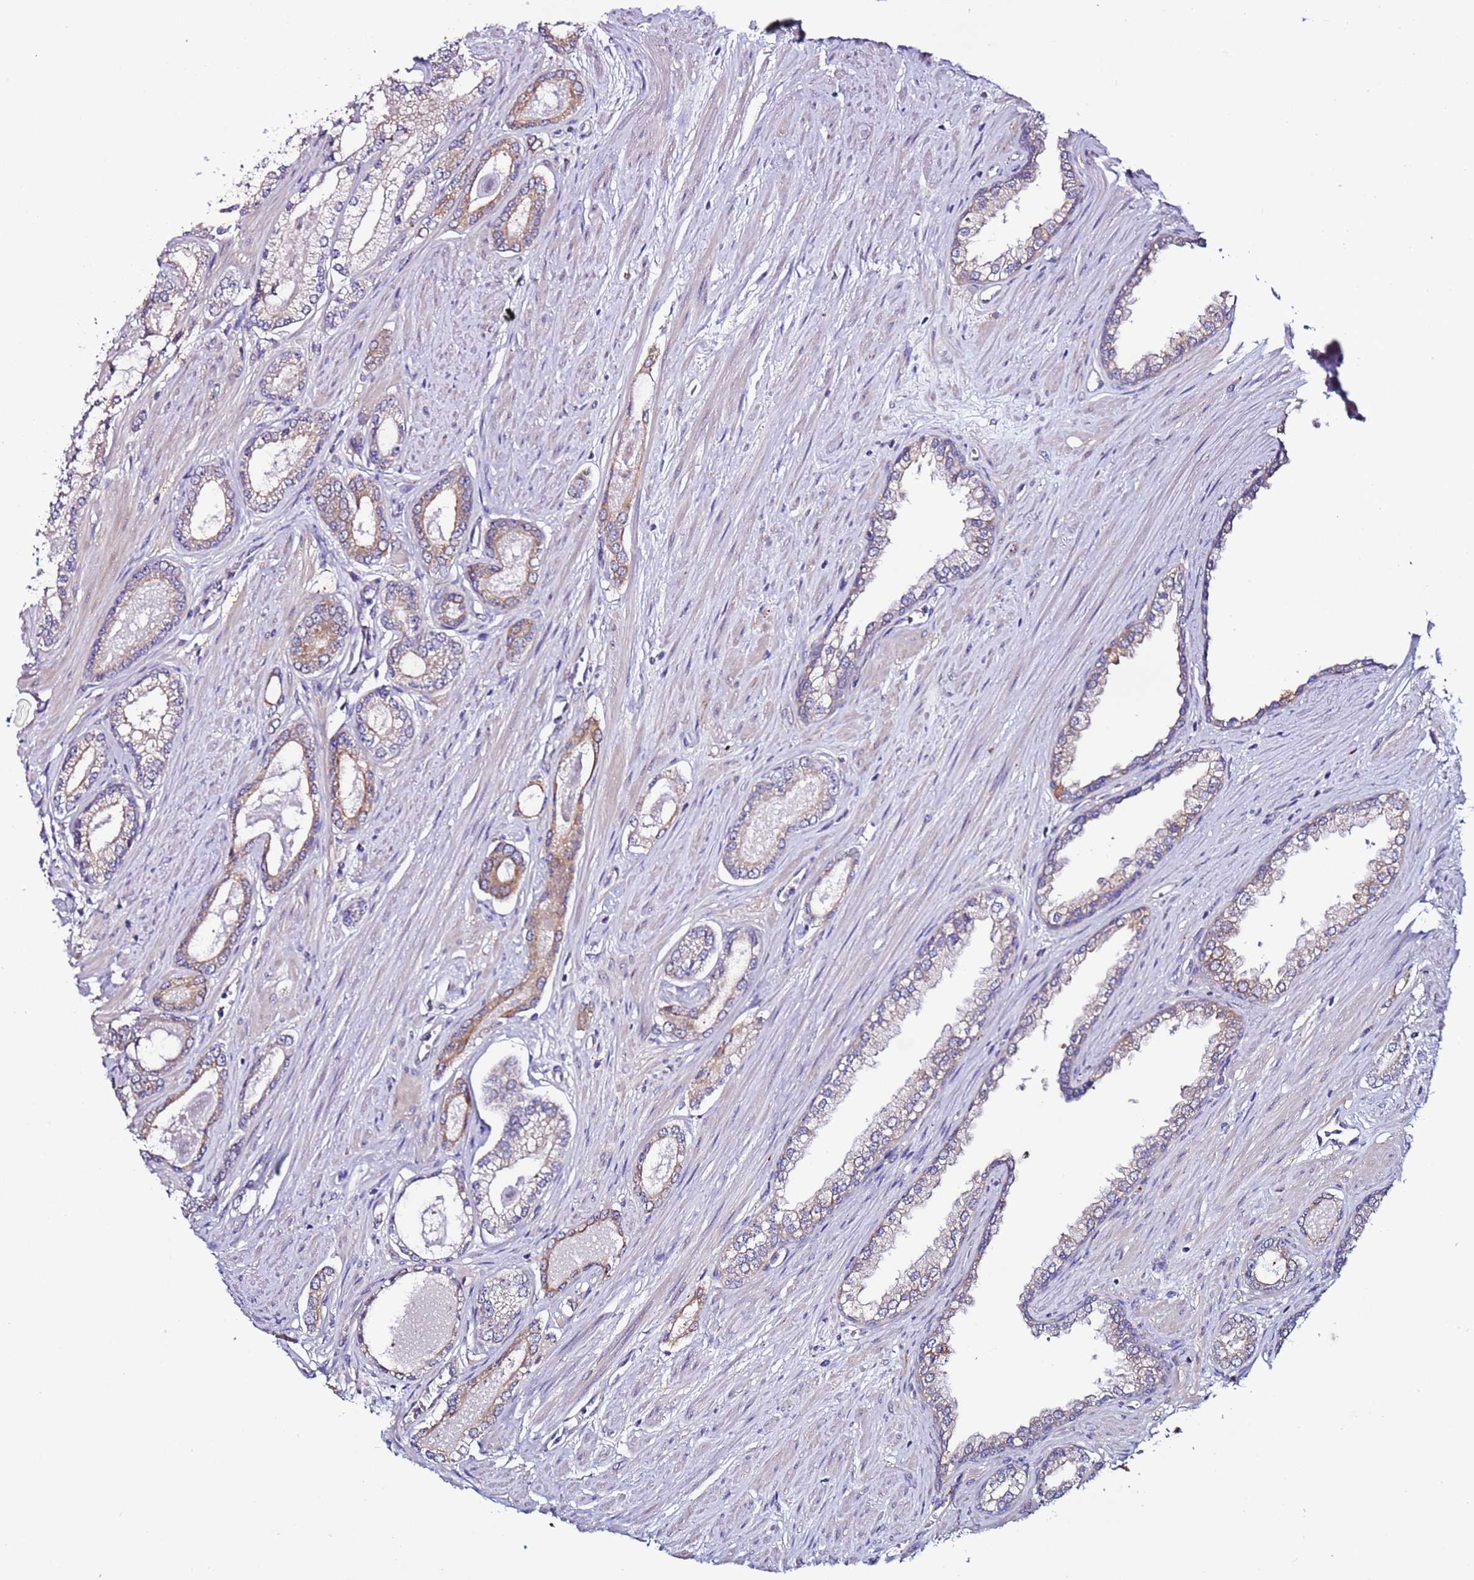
{"staining": {"intensity": "moderate", "quantity": "25%-75%", "location": "cytoplasmic/membranous"}, "tissue": "prostate cancer", "cell_type": "Tumor cells", "image_type": "cancer", "snomed": [{"axis": "morphology", "description": "Adenocarcinoma, Low grade"}, {"axis": "topography", "description": "Prostate"}], "caption": "Brown immunohistochemical staining in adenocarcinoma (low-grade) (prostate) shows moderate cytoplasmic/membranous staining in about 25%-75% of tumor cells.", "gene": "SPCS1", "patient": {"sex": "male", "age": 60}}